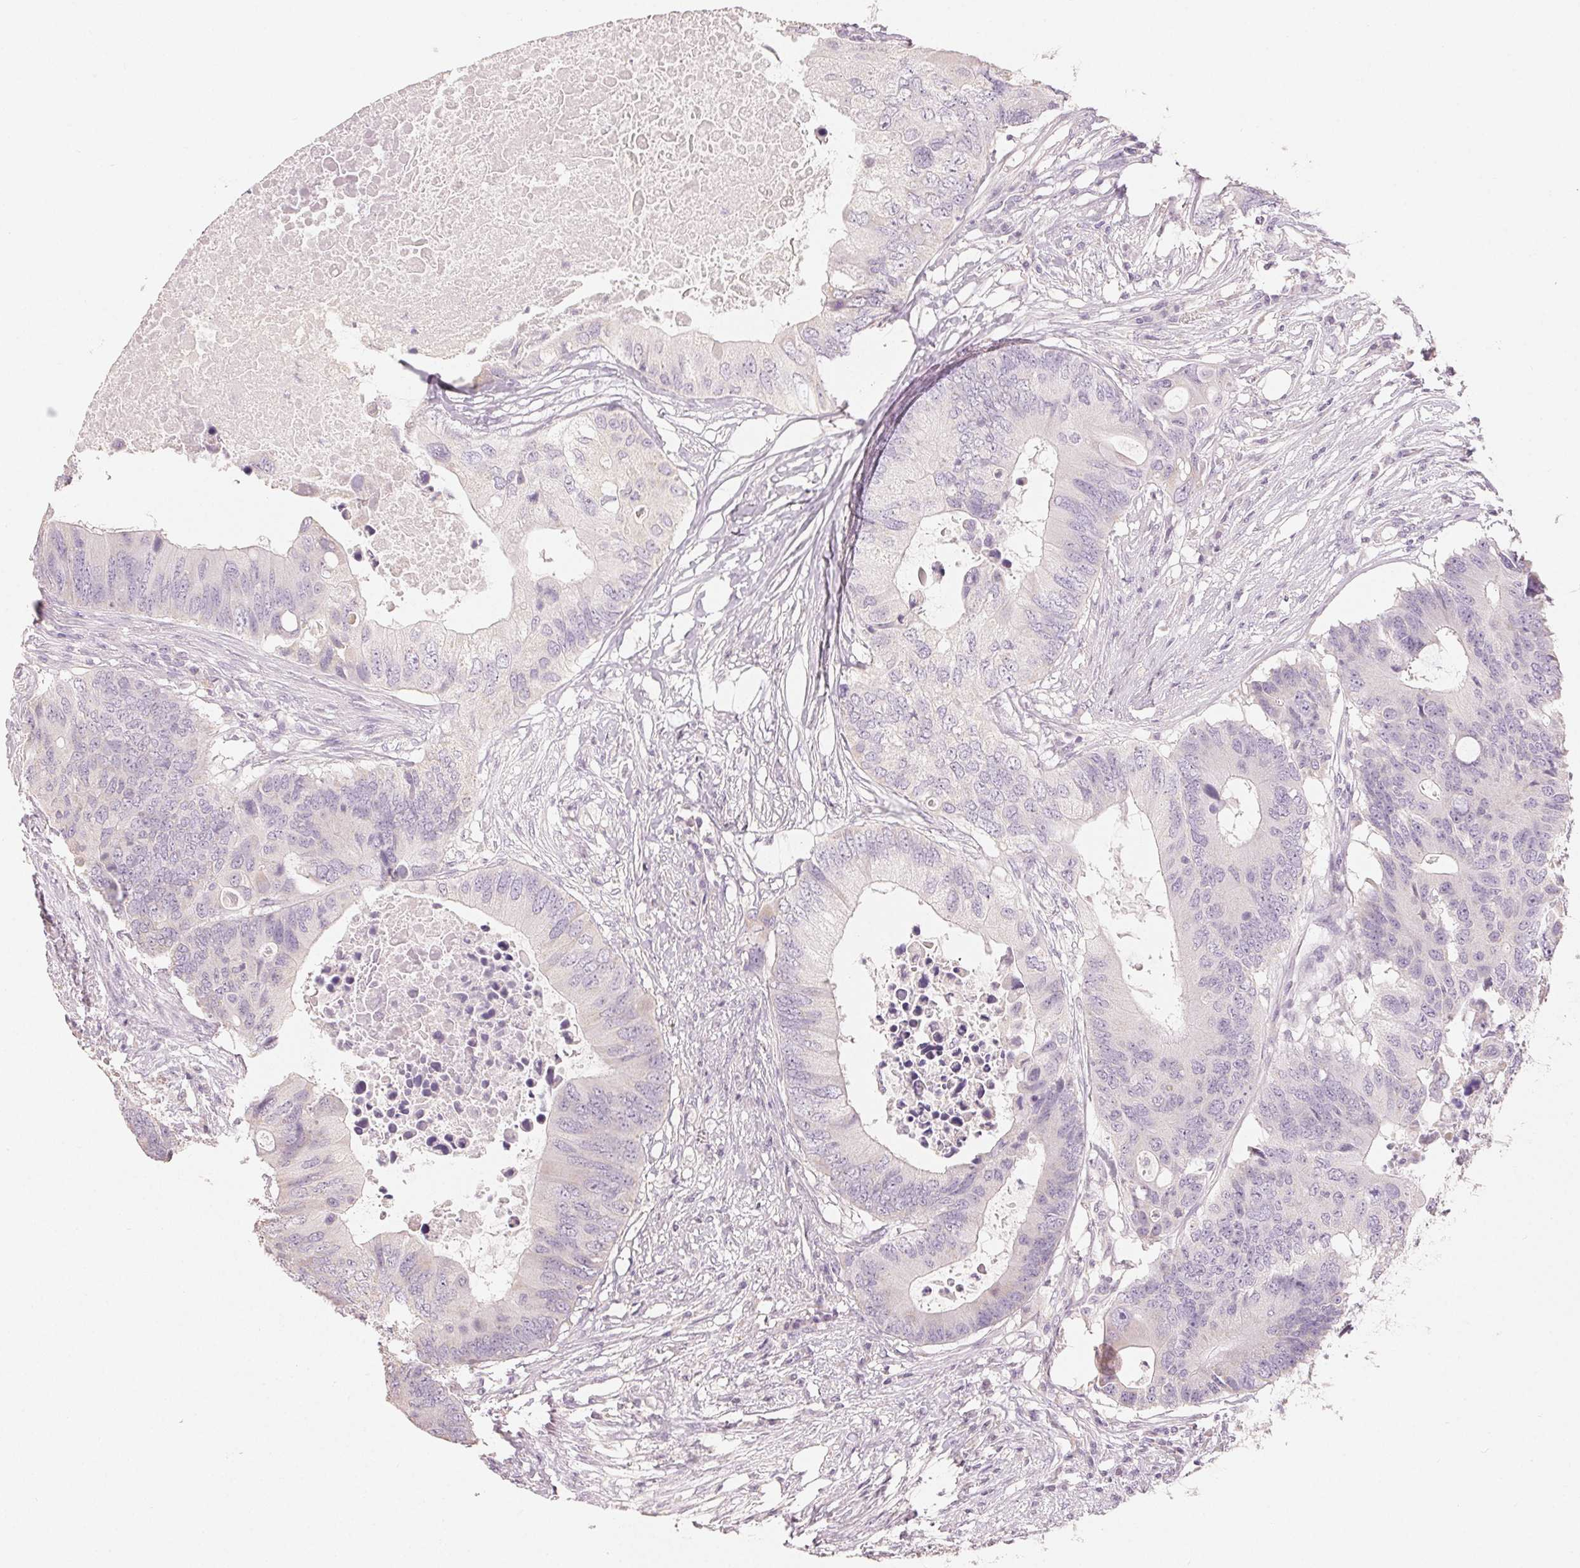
{"staining": {"intensity": "negative", "quantity": "none", "location": "none"}, "tissue": "colorectal cancer", "cell_type": "Tumor cells", "image_type": "cancer", "snomed": [{"axis": "morphology", "description": "Adenocarcinoma, NOS"}, {"axis": "topography", "description": "Colon"}], "caption": "Adenocarcinoma (colorectal) was stained to show a protein in brown. There is no significant positivity in tumor cells.", "gene": "LVRN", "patient": {"sex": "male", "age": 71}}